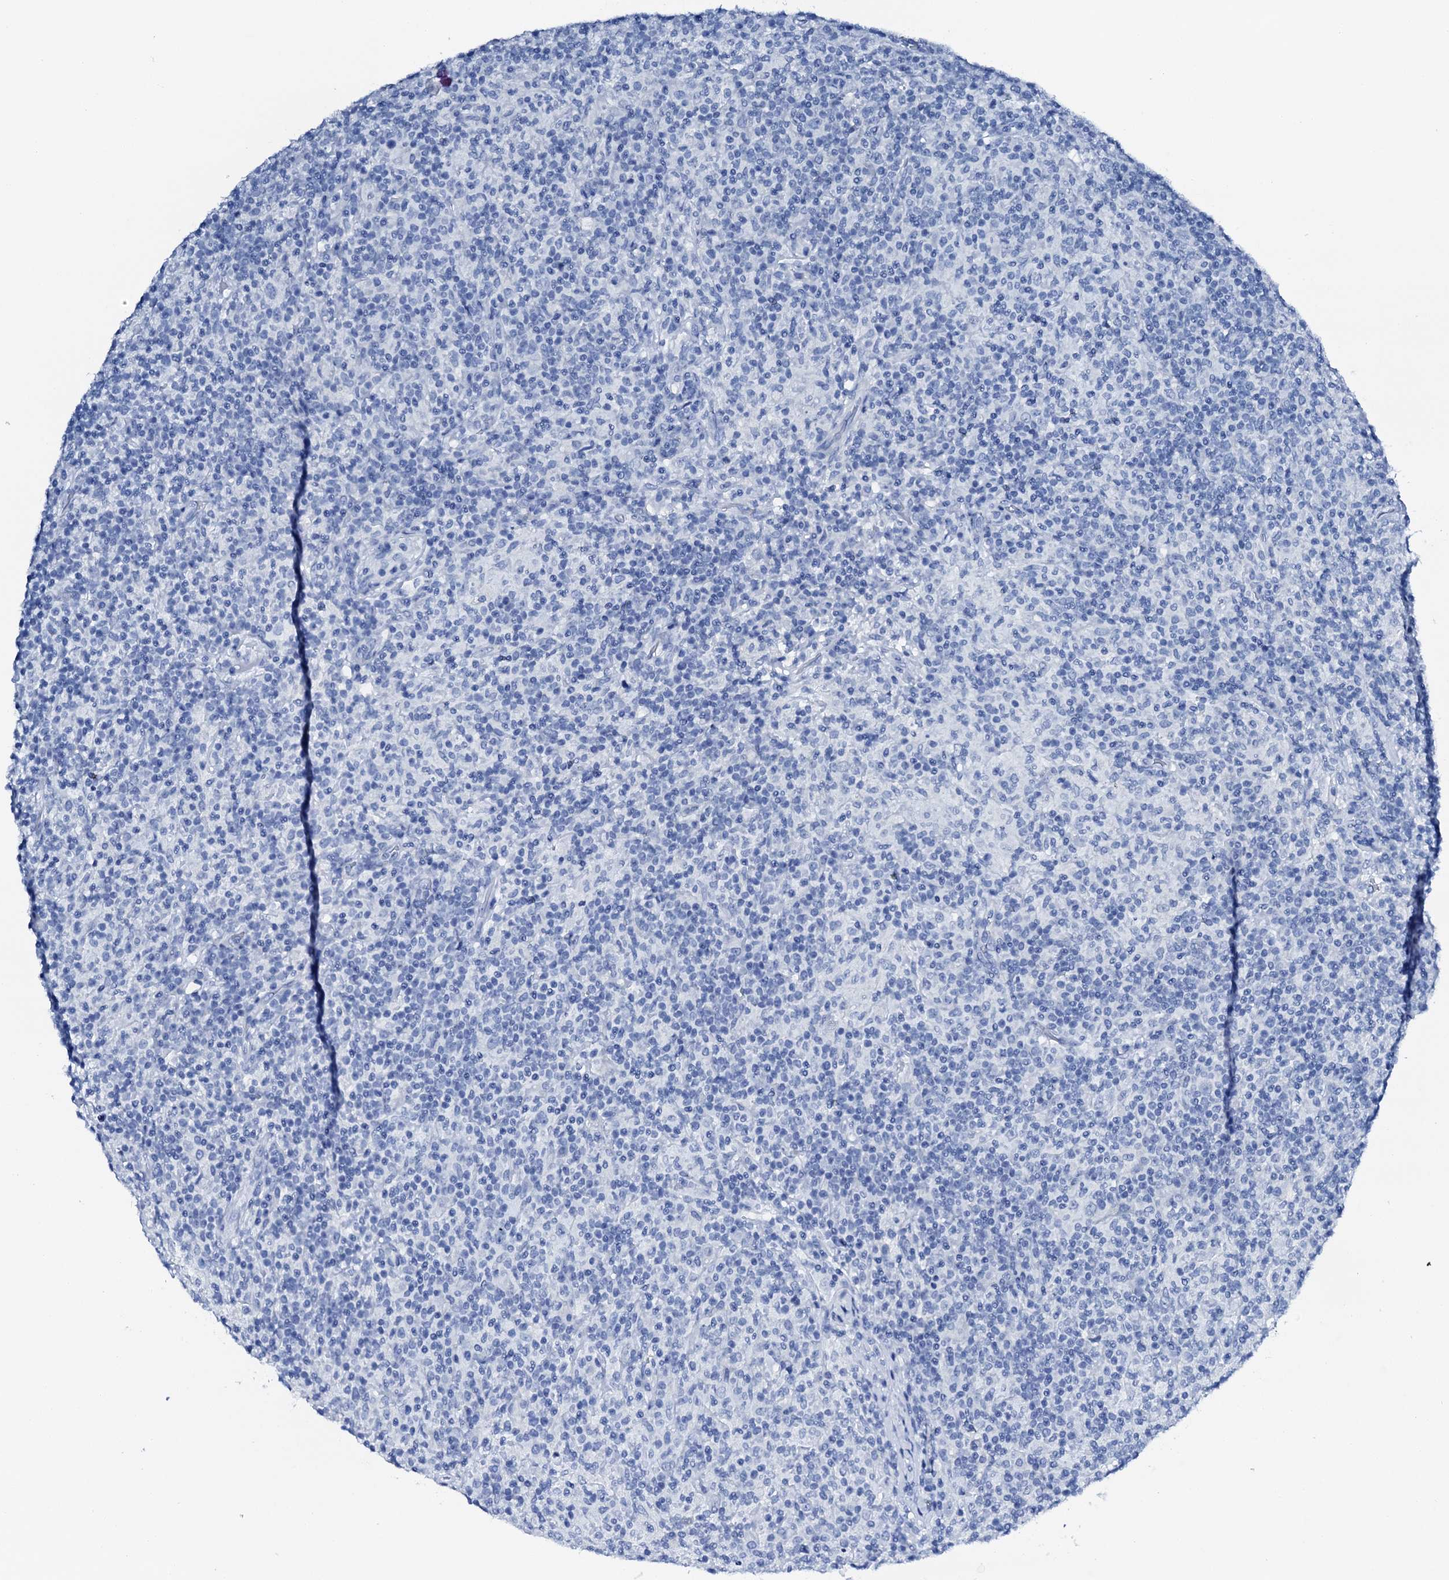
{"staining": {"intensity": "negative", "quantity": "none", "location": "none"}, "tissue": "lymphoma", "cell_type": "Tumor cells", "image_type": "cancer", "snomed": [{"axis": "morphology", "description": "Hodgkin's disease, NOS"}, {"axis": "topography", "description": "Lymph node"}], "caption": "Tumor cells show no significant protein expression in lymphoma.", "gene": "PTH", "patient": {"sex": "male", "age": 70}}